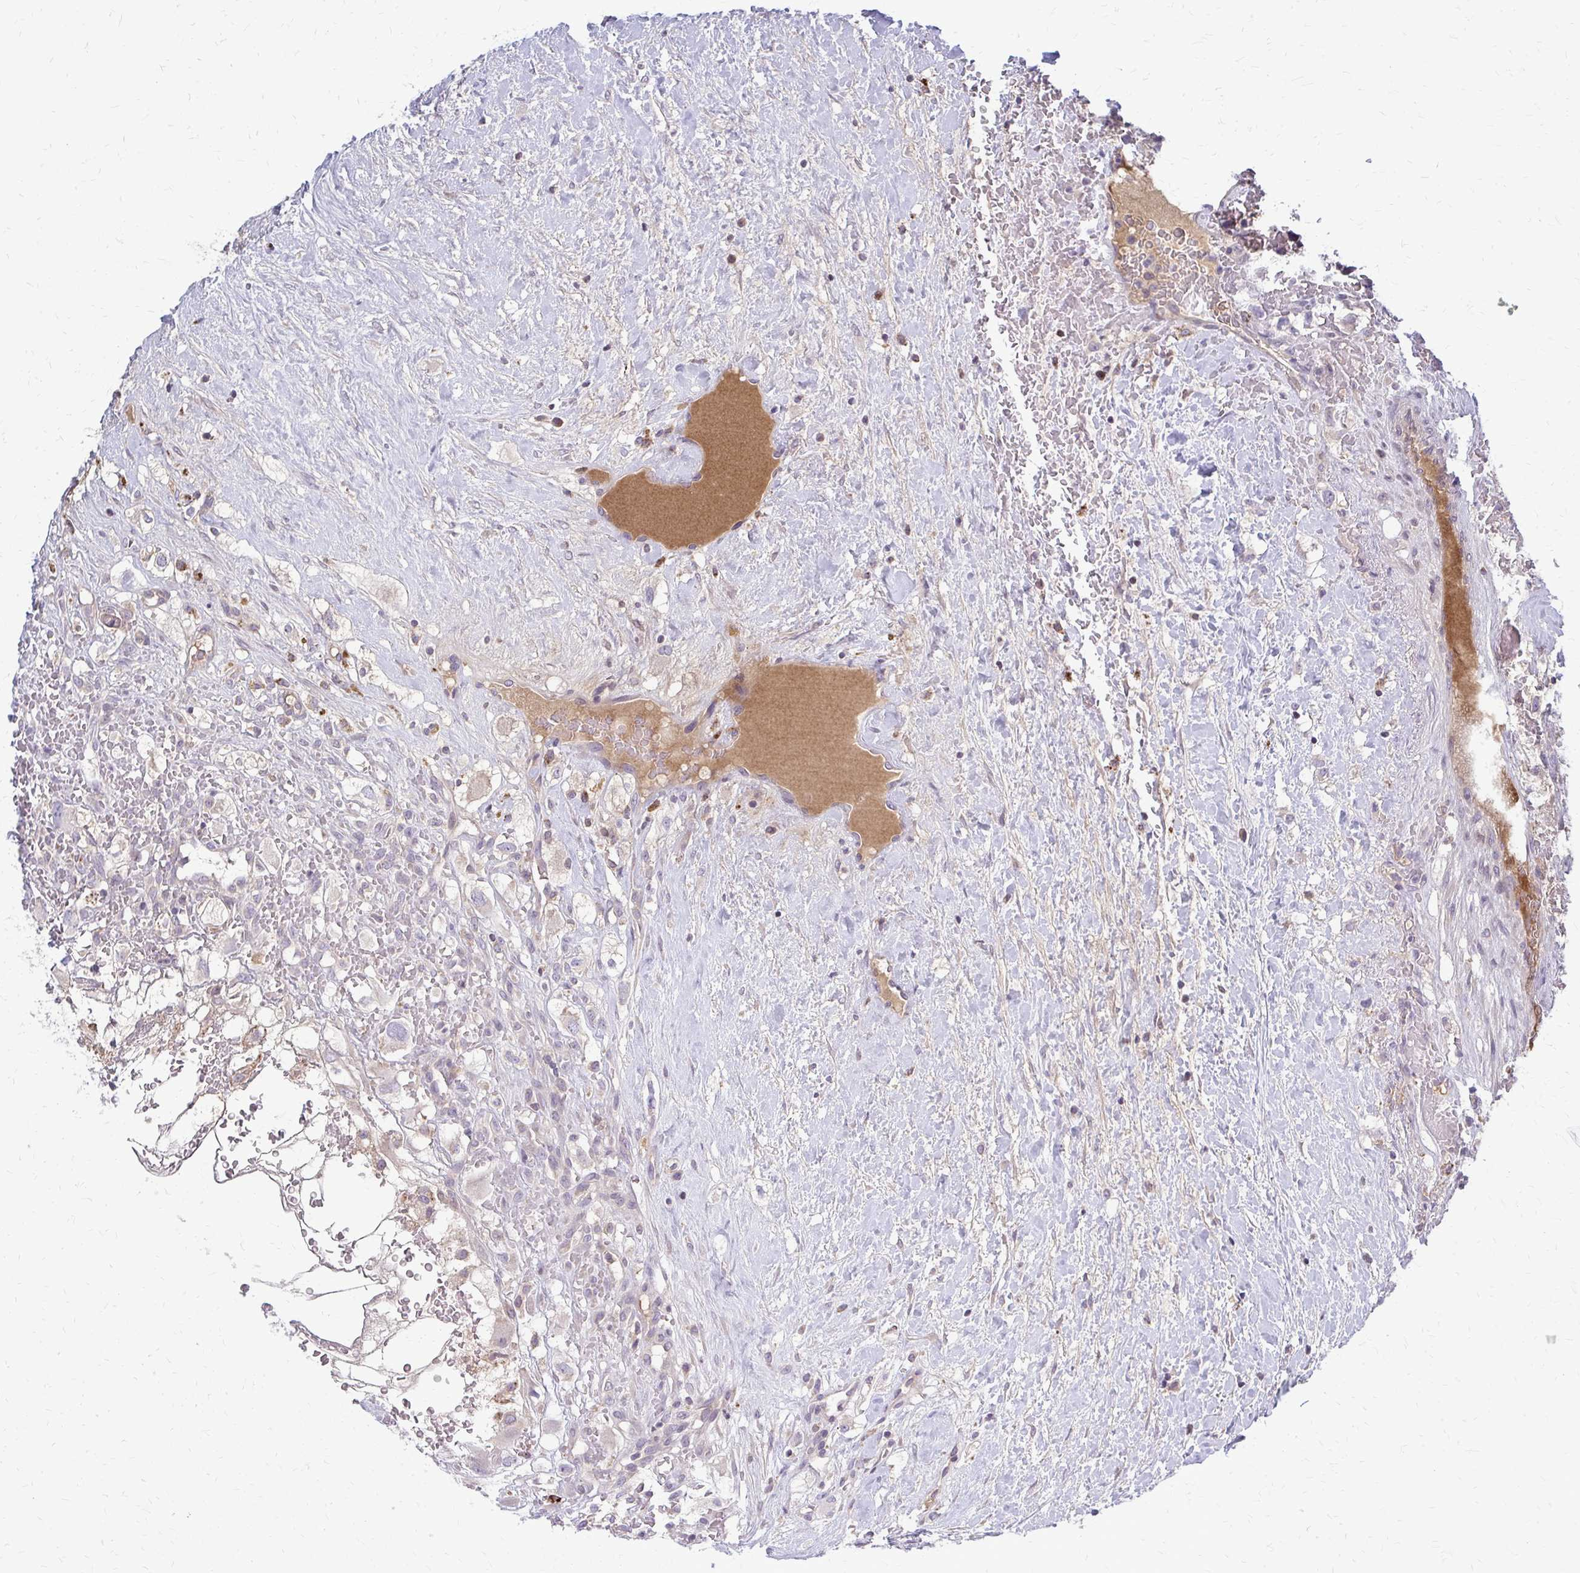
{"staining": {"intensity": "negative", "quantity": "none", "location": "none"}, "tissue": "renal cancer", "cell_type": "Tumor cells", "image_type": "cancer", "snomed": [{"axis": "morphology", "description": "Adenocarcinoma, NOS"}, {"axis": "topography", "description": "Kidney"}], "caption": "High power microscopy image of an immunohistochemistry image of renal cancer, revealing no significant staining in tumor cells.", "gene": "MCRIP2", "patient": {"sex": "male", "age": 59}}